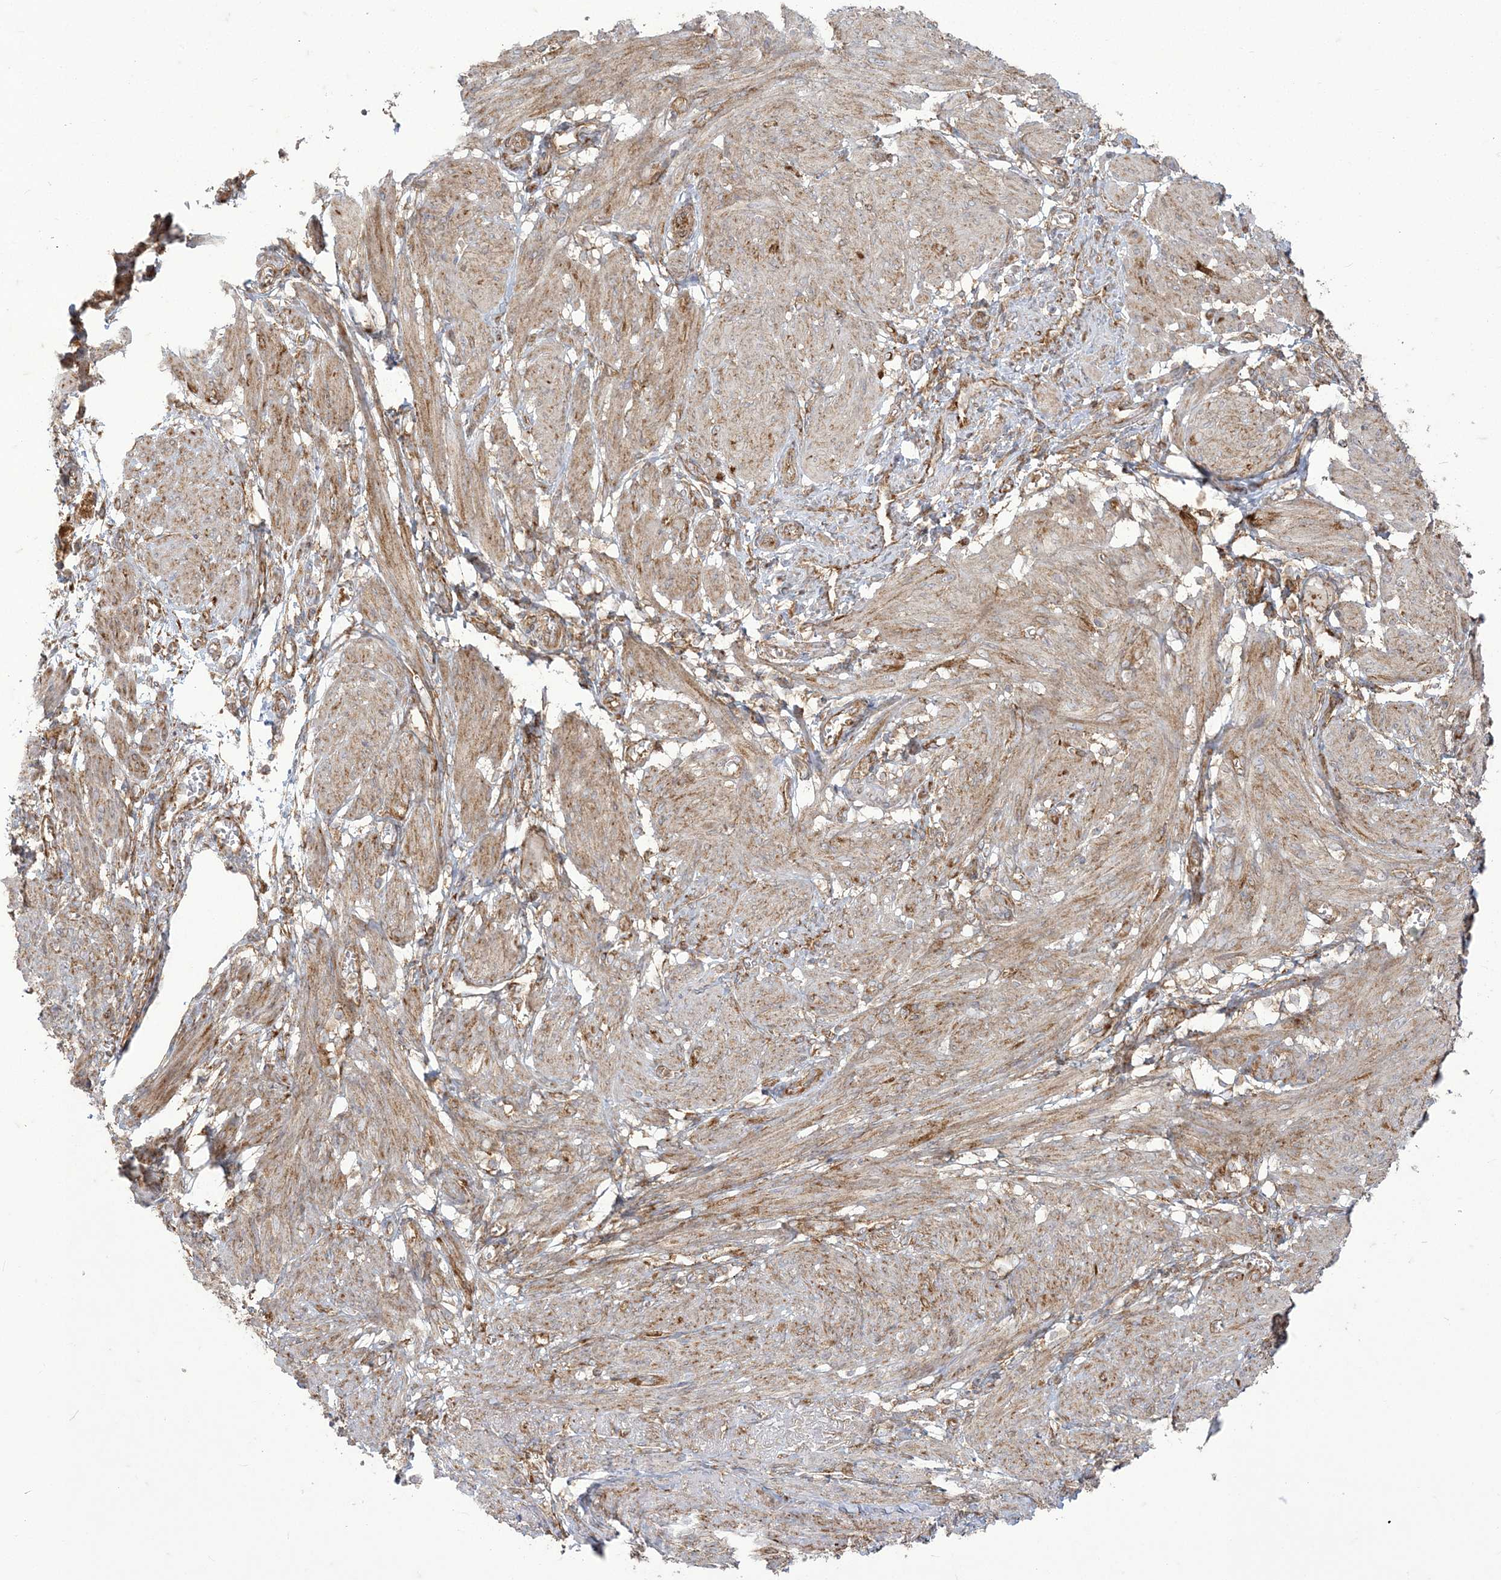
{"staining": {"intensity": "moderate", "quantity": "25%-75%", "location": "cytoplasmic/membranous"}, "tissue": "smooth muscle", "cell_type": "Smooth muscle cells", "image_type": "normal", "snomed": [{"axis": "morphology", "description": "Normal tissue, NOS"}, {"axis": "topography", "description": "Smooth muscle"}], "caption": "DAB immunohistochemical staining of benign human smooth muscle shows moderate cytoplasmic/membranous protein staining in about 25%-75% of smooth muscle cells. (brown staining indicates protein expression, while blue staining denotes nuclei).", "gene": "DERL3", "patient": {"sex": "female", "age": 39}}